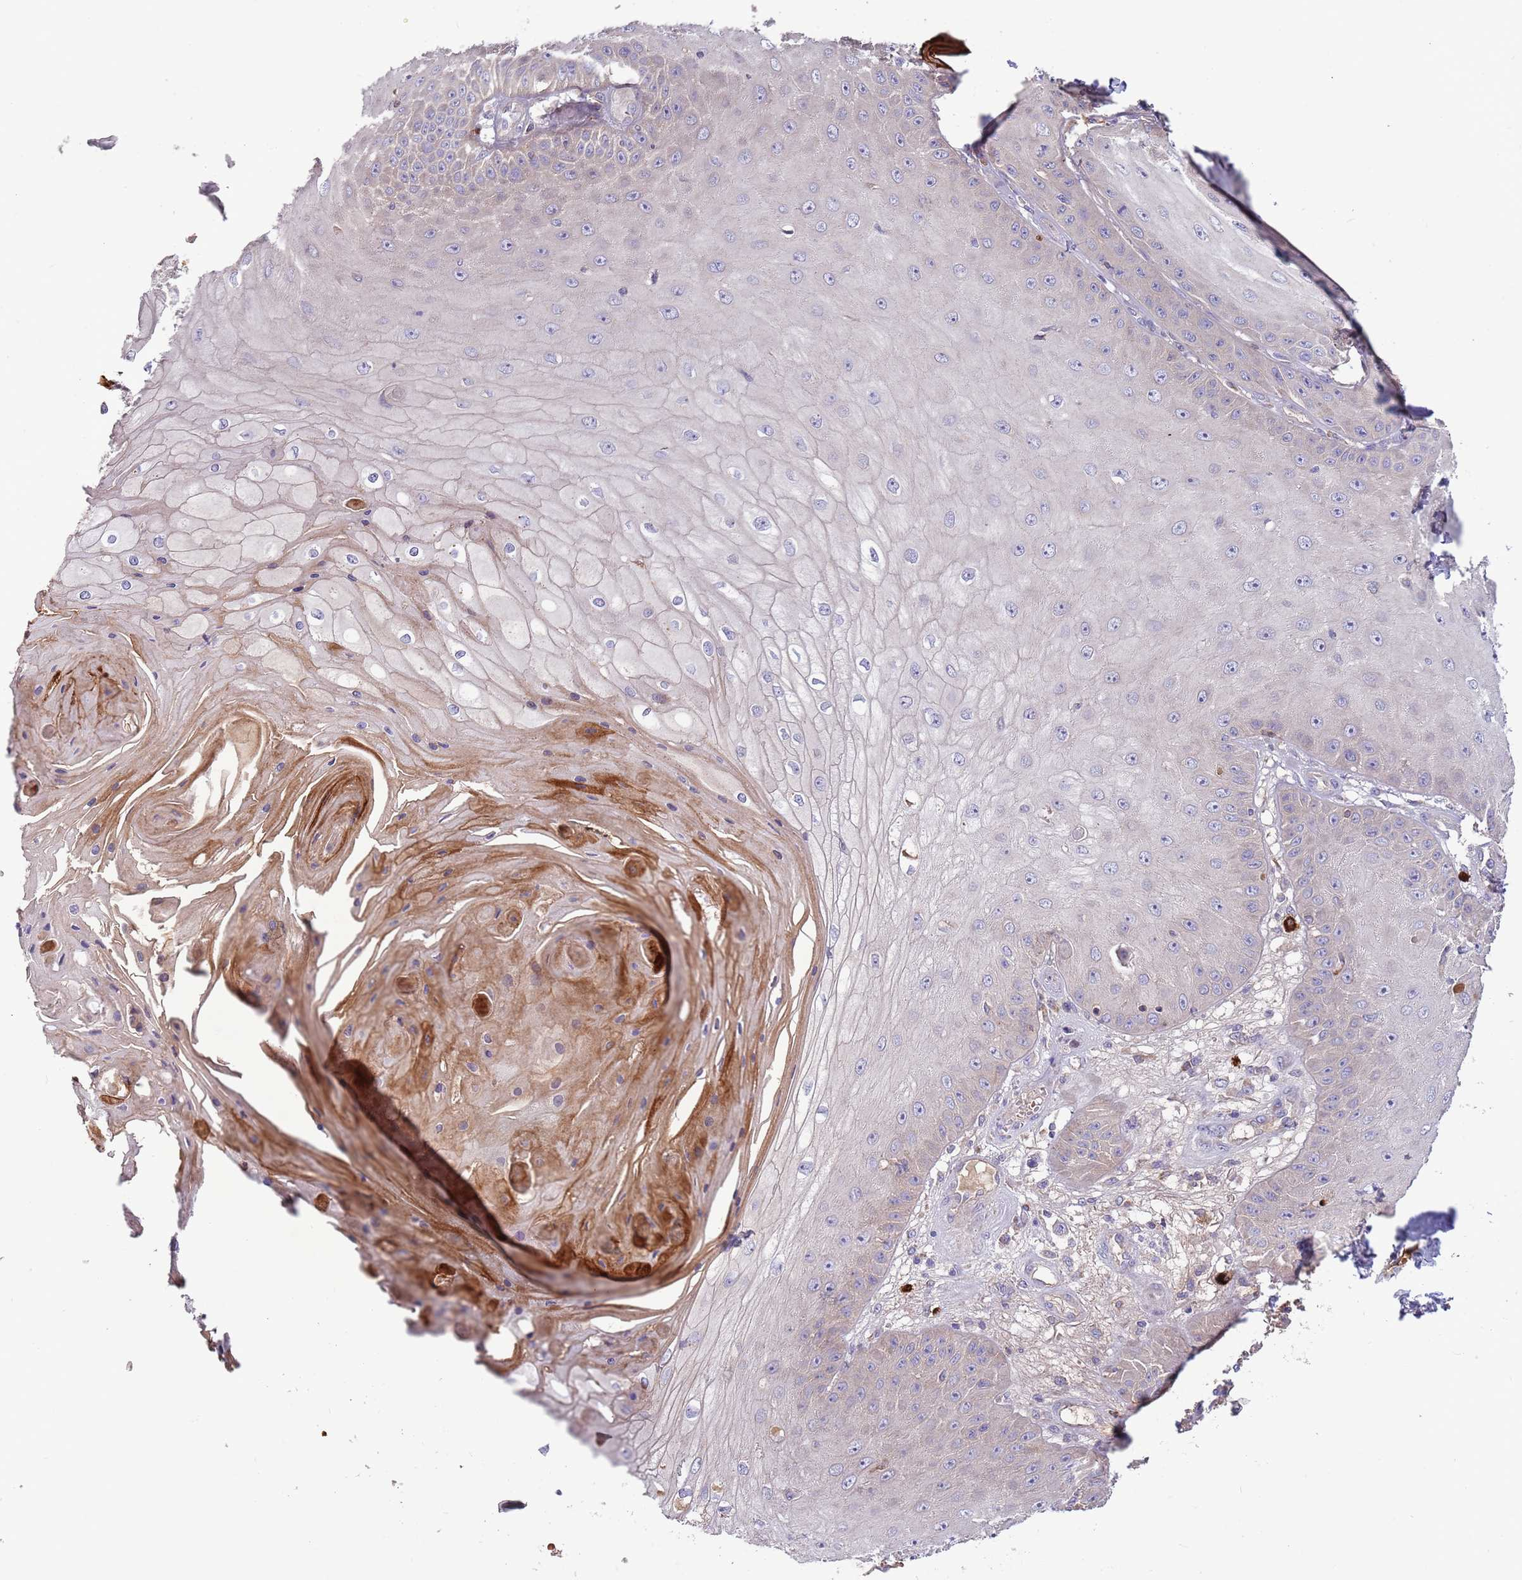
{"staining": {"intensity": "negative", "quantity": "none", "location": "none"}, "tissue": "skin cancer", "cell_type": "Tumor cells", "image_type": "cancer", "snomed": [{"axis": "morphology", "description": "Squamous cell carcinoma, NOS"}, {"axis": "topography", "description": "Skin"}], "caption": "A high-resolution image shows IHC staining of skin cancer (squamous cell carcinoma), which reveals no significant positivity in tumor cells. The staining is performed using DAB brown chromogen with nuclei counter-stained in using hematoxylin.", "gene": "TRMO", "patient": {"sex": "male", "age": 70}}